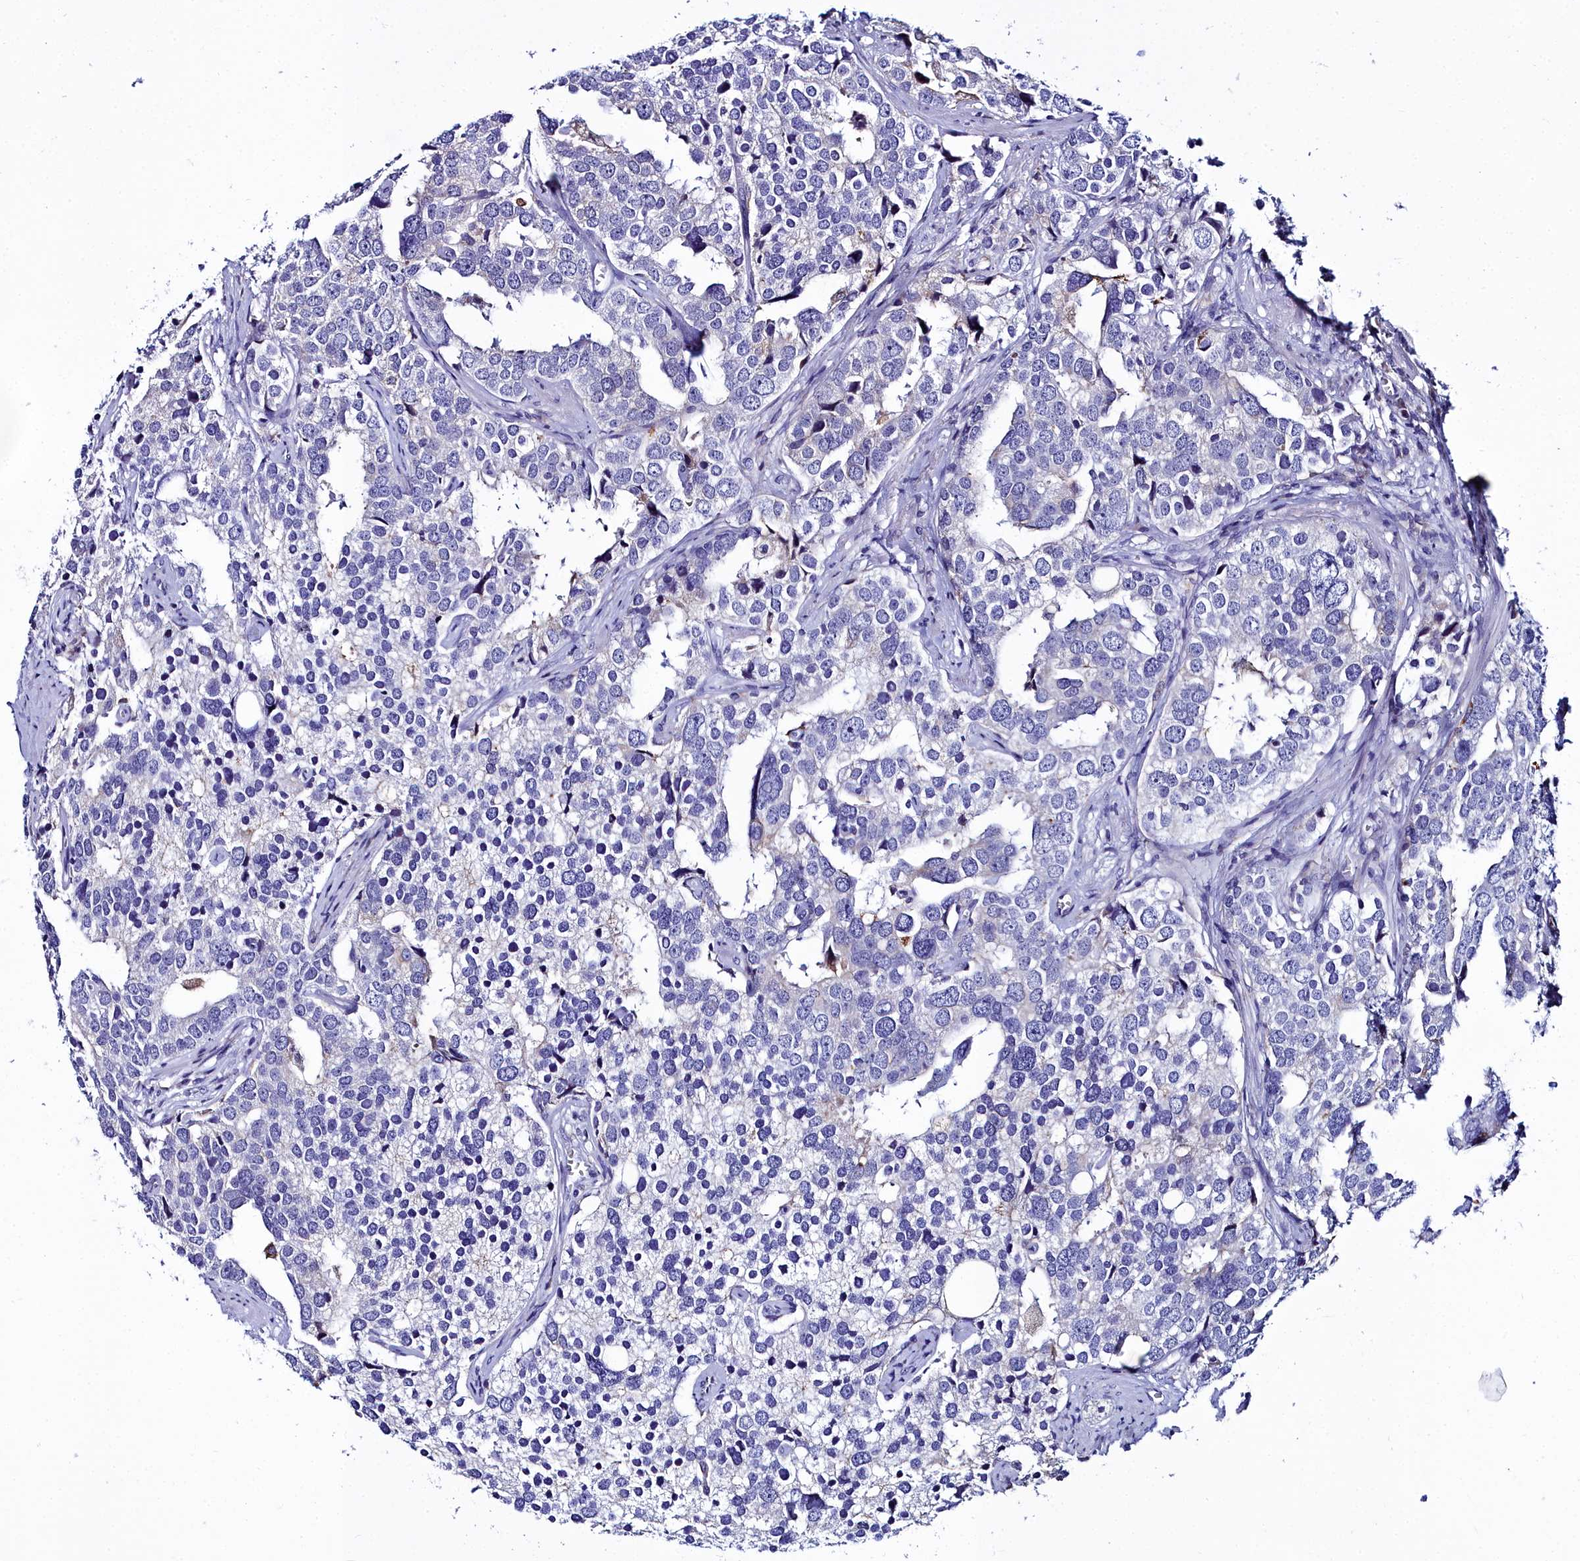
{"staining": {"intensity": "negative", "quantity": "none", "location": "none"}, "tissue": "prostate cancer", "cell_type": "Tumor cells", "image_type": "cancer", "snomed": [{"axis": "morphology", "description": "Adenocarcinoma, High grade"}, {"axis": "topography", "description": "Prostate"}], "caption": "Immunohistochemical staining of human prostate cancer demonstrates no significant expression in tumor cells.", "gene": "ELAPOR2", "patient": {"sex": "male", "age": 71}}